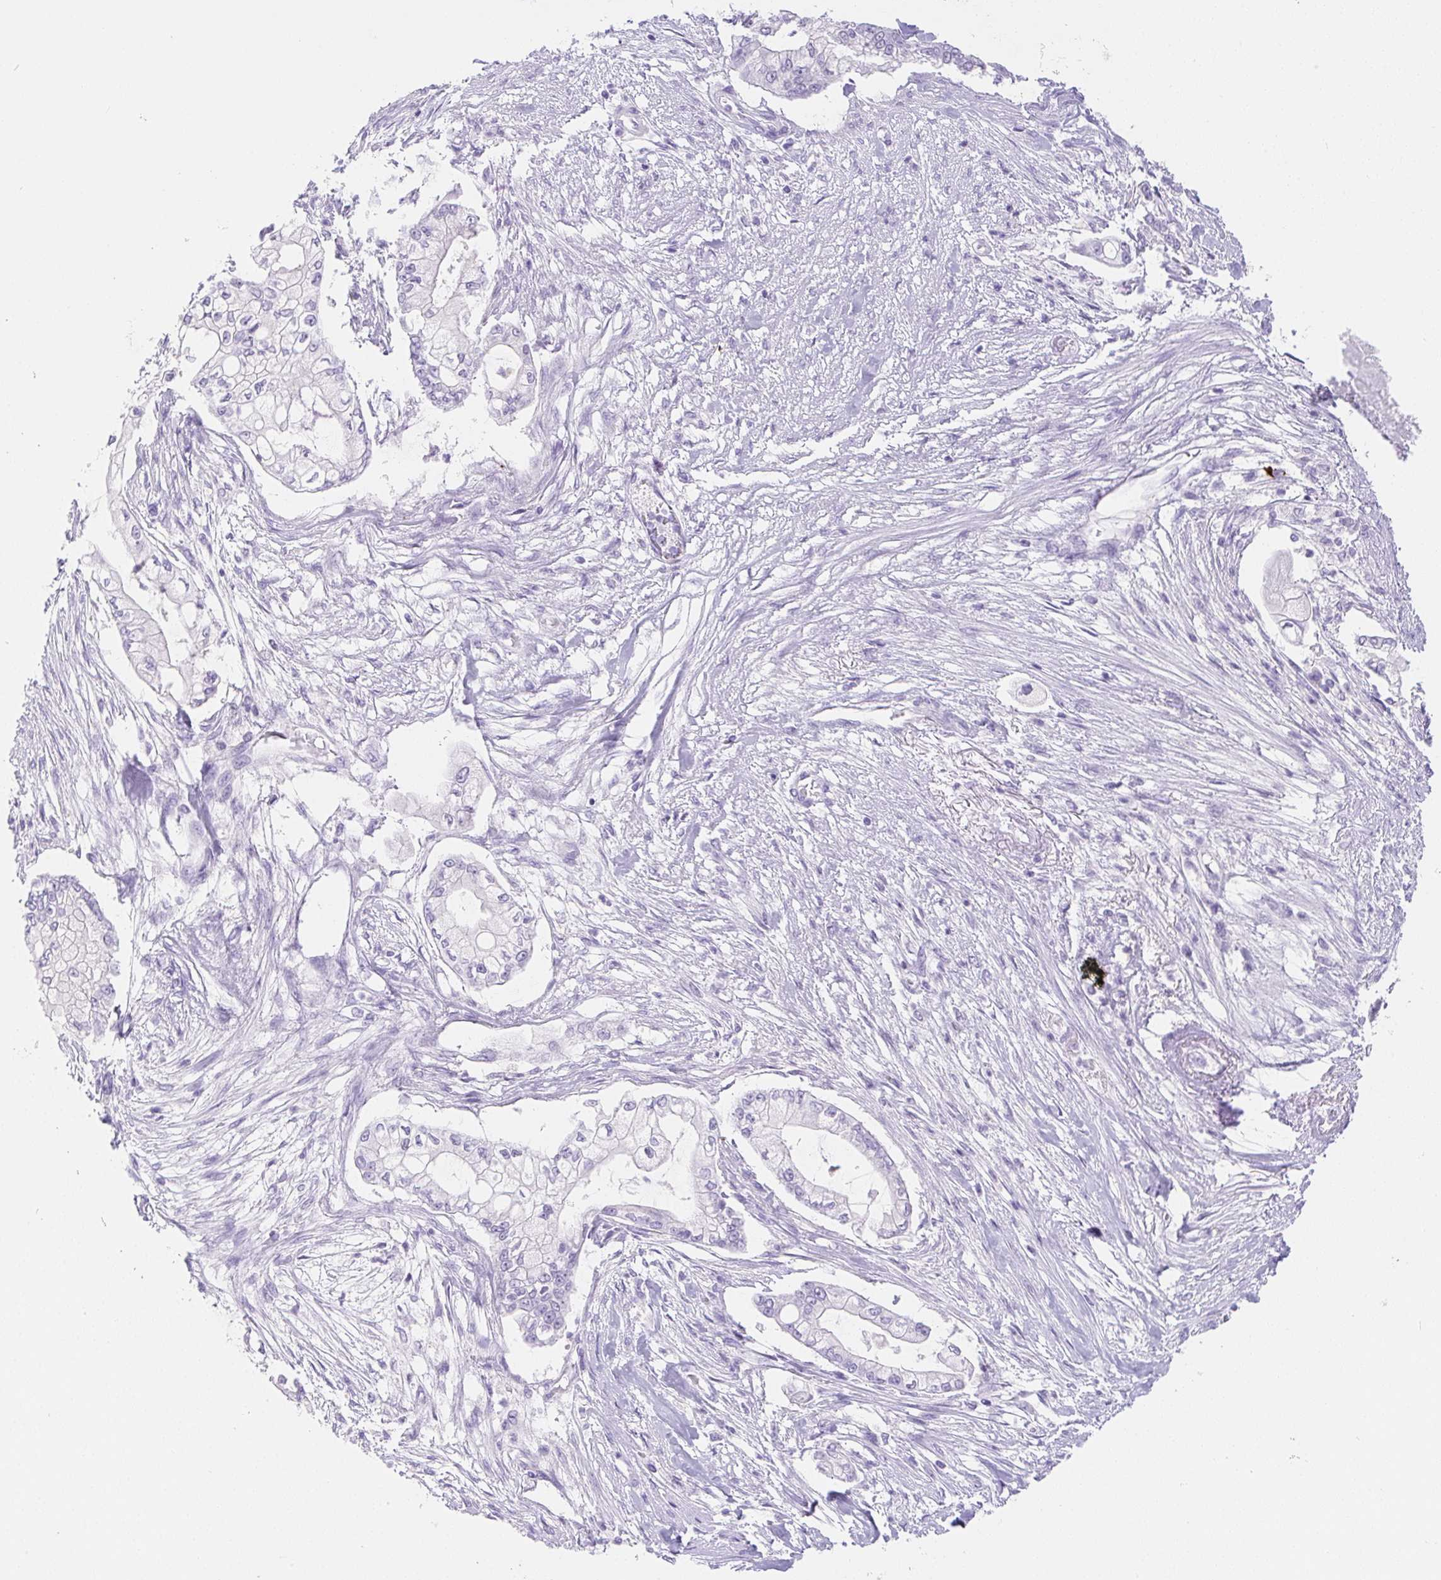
{"staining": {"intensity": "negative", "quantity": "none", "location": "none"}, "tissue": "pancreatic cancer", "cell_type": "Tumor cells", "image_type": "cancer", "snomed": [{"axis": "morphology", "description": "Adenocarcinoma, NOS"}, {"axis": "topography", "description": "Pancreas"}], "caption": "The IHC image has no significant staining in tumor cells of pancreatic adenocarcinoma tissue.", "gene": "PNLIP", "patient": {"sex": "female", "age": 69}}